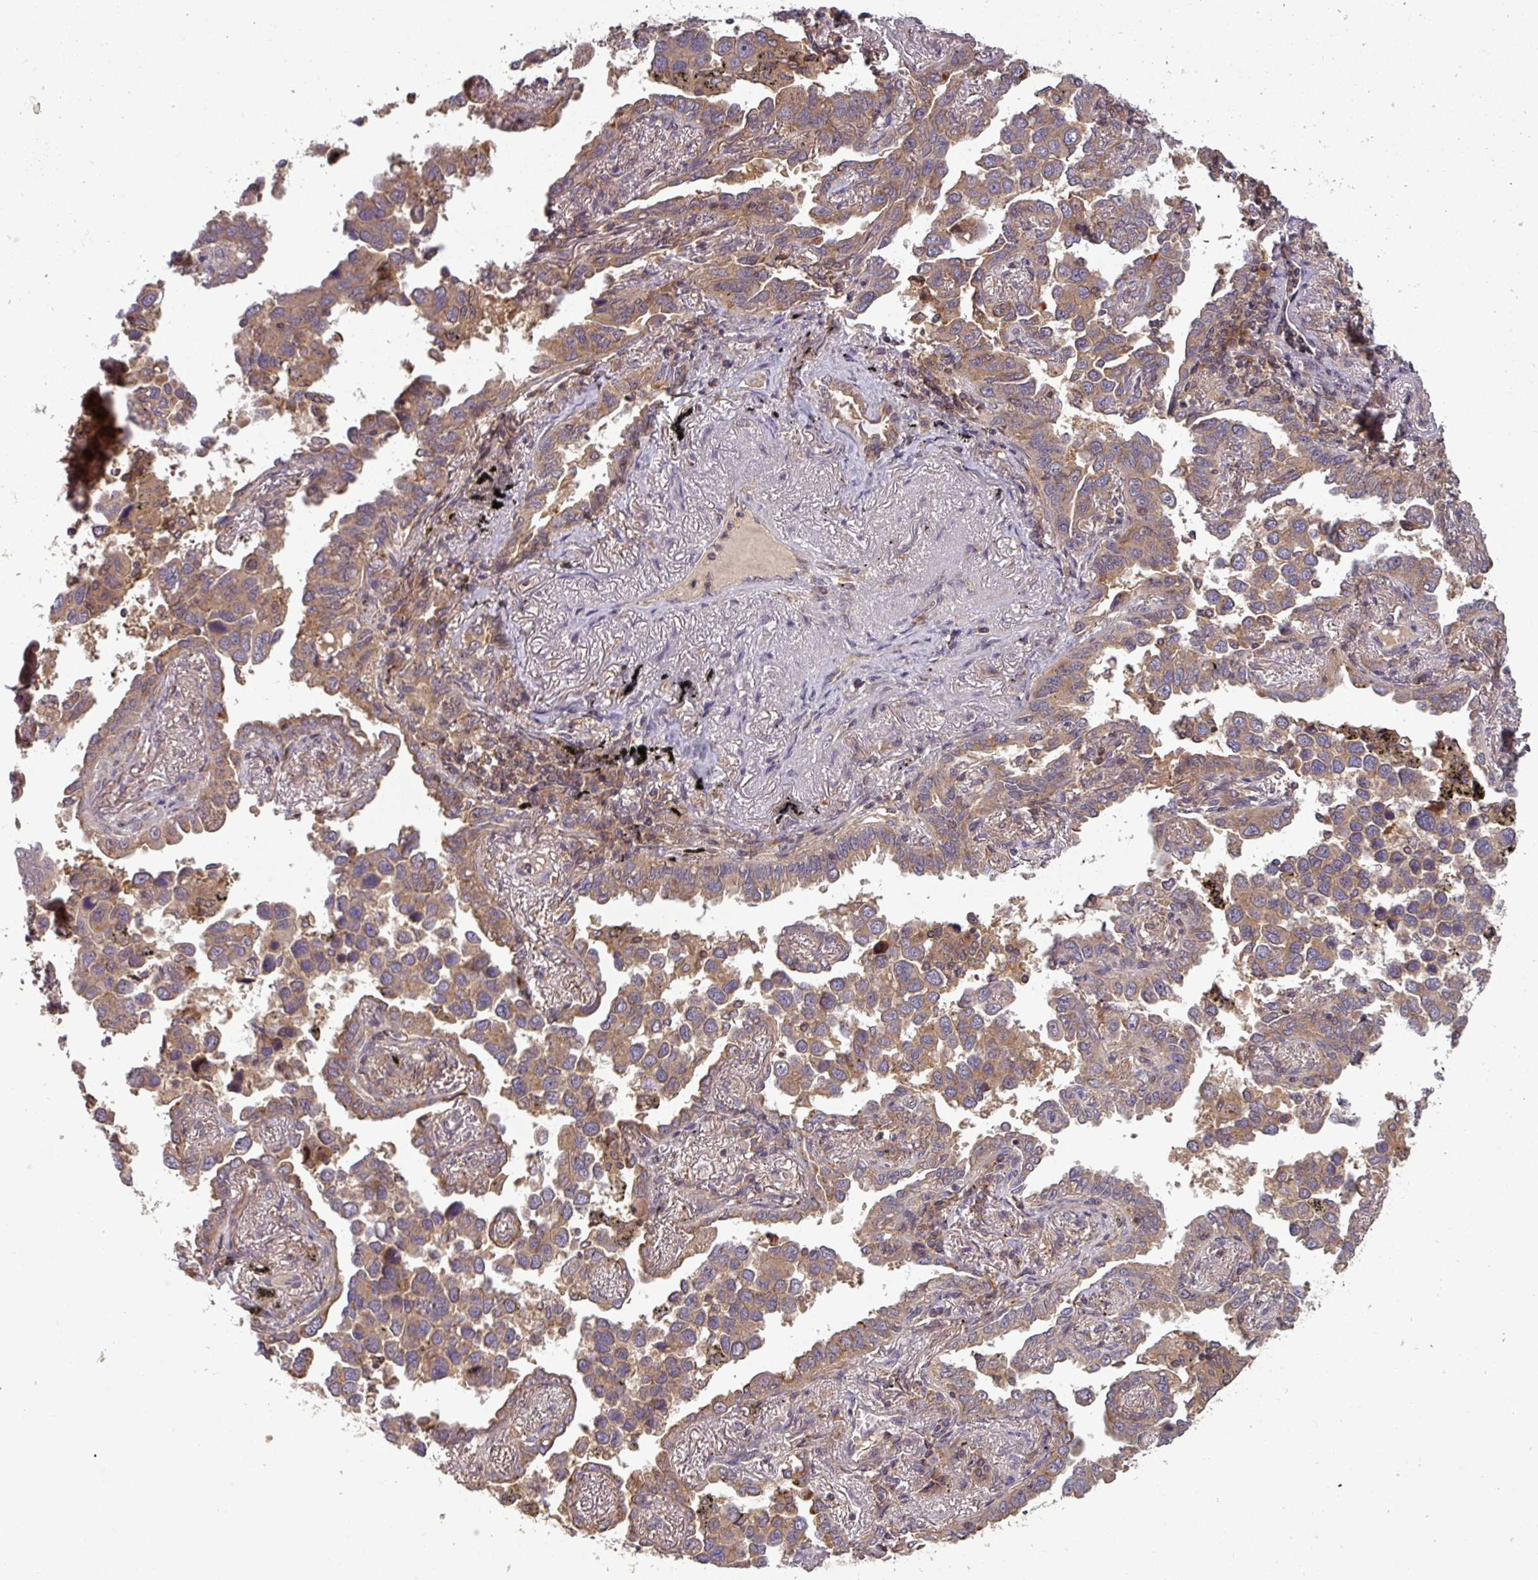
{"staining": {"intensity": "moderate", "quantity": ">75%", "location": "cytoplasmic/membranous"}, "tissue": "lung cancer", "cell_type": "Tumor cells", "image_type": "cancer", "snomed": [{"axis": "morphology", "description": "Adenocarcinoma, NOS"}, {"axis": "topography", "description": "Lung"}], "caption": "An image of adenocarcinoma (lung) stained for a protein exhibits moderate cytoplasmic/membranous brown staining in tumor cells. The protein is shown in brown color, while the nuclei are stained blue.", "gene": "GSKIP", "patient": {"sex": "male", "age": 67}}